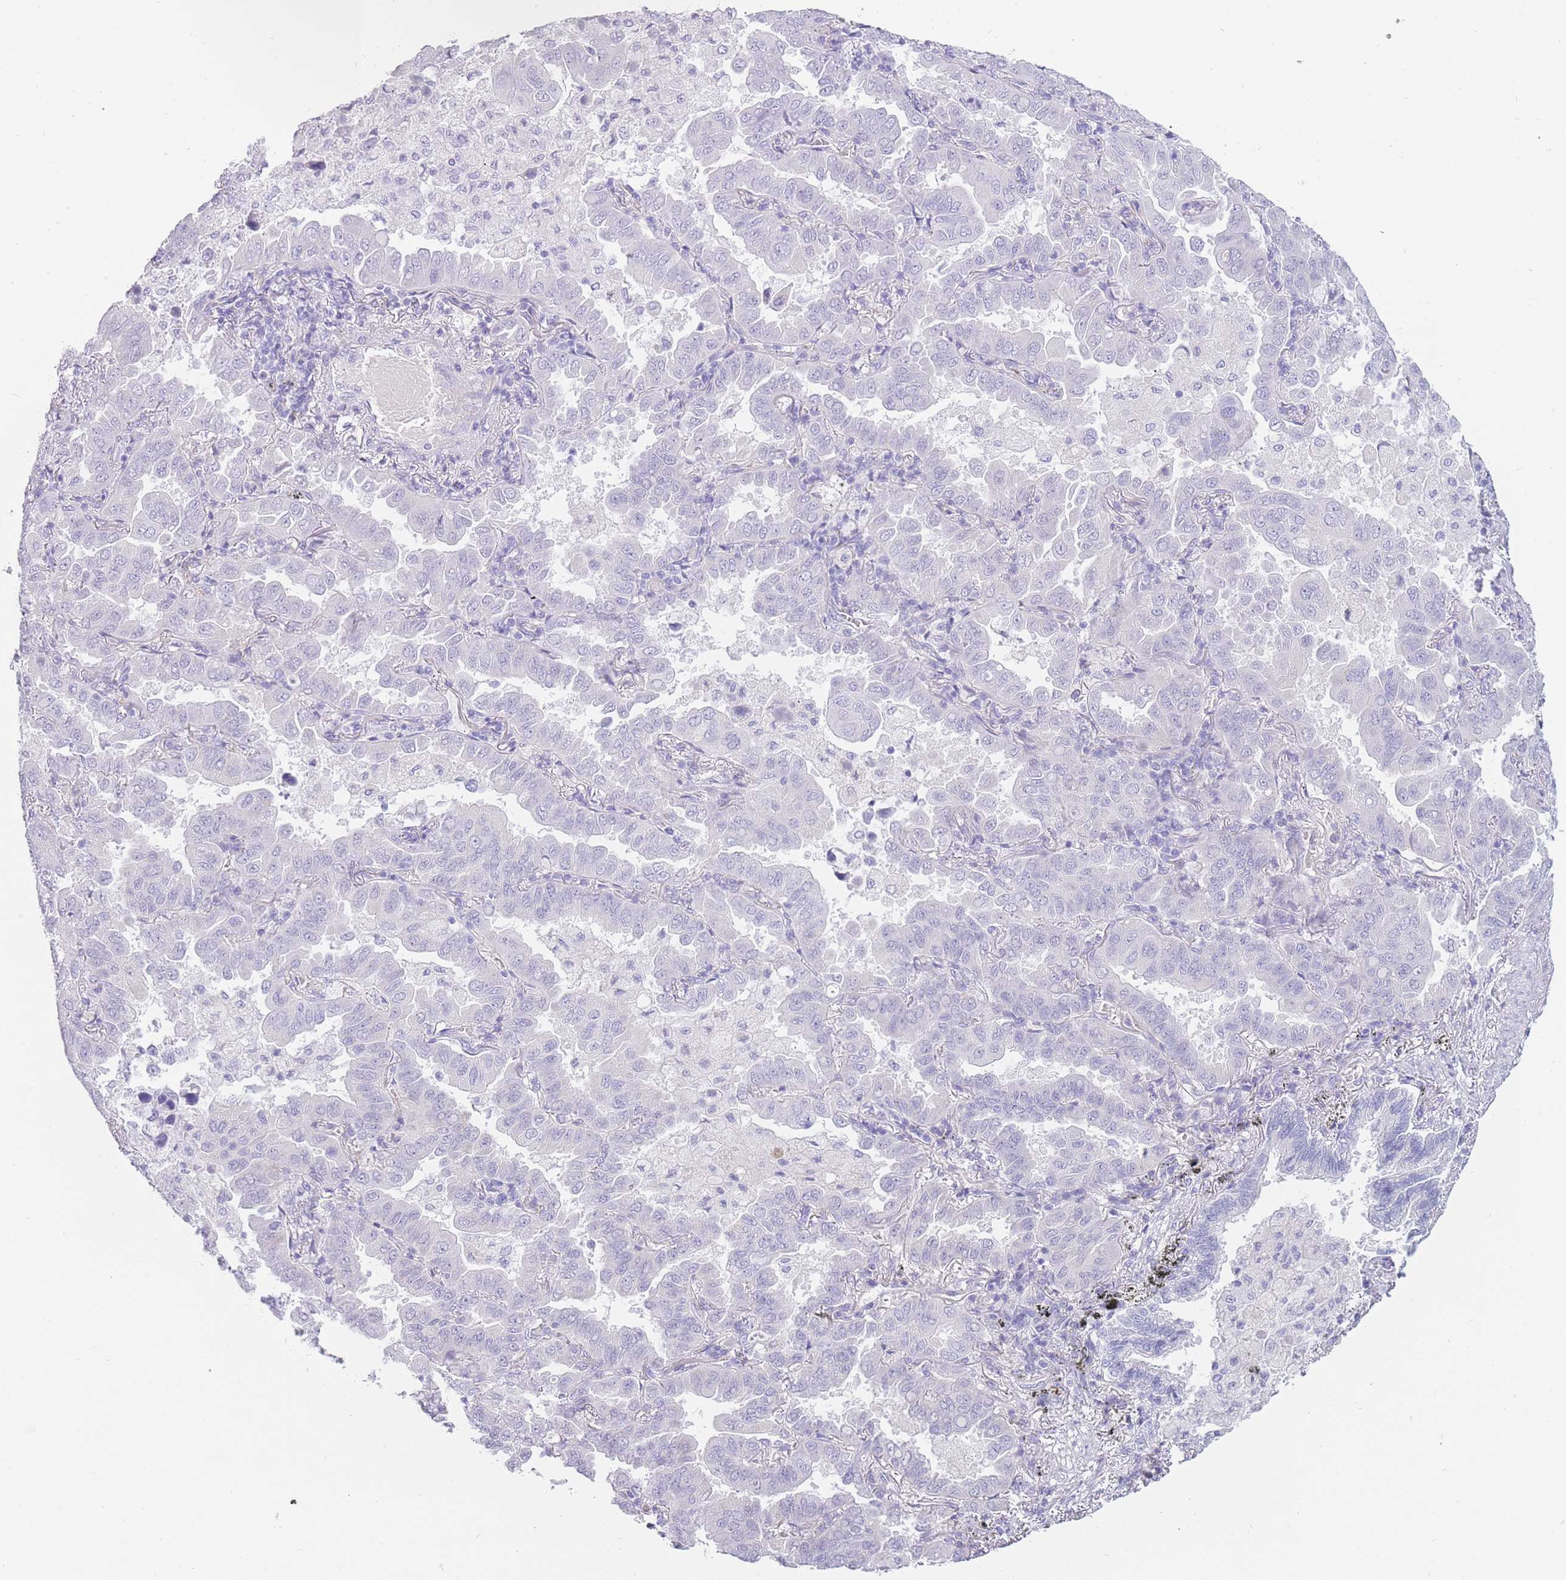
{"staining": {"intensity": "negative", "quantity": "none", "location": "none"}, "tissue": "lung cancer", "cell_type": "Tumor cells", "image_type": "cancer", "snomed": [{"axis": "morphology", "description": "Adenocarcinoma, NOS"}, {"axis": "topography", "description": "Lung"}], "caption": "This is an IHC micrograph of adenocarcinoma (lung). There is no positivity in tumor cells.", "gene": "UPK1A", "patient": {"sex": "male", "age": 64}}